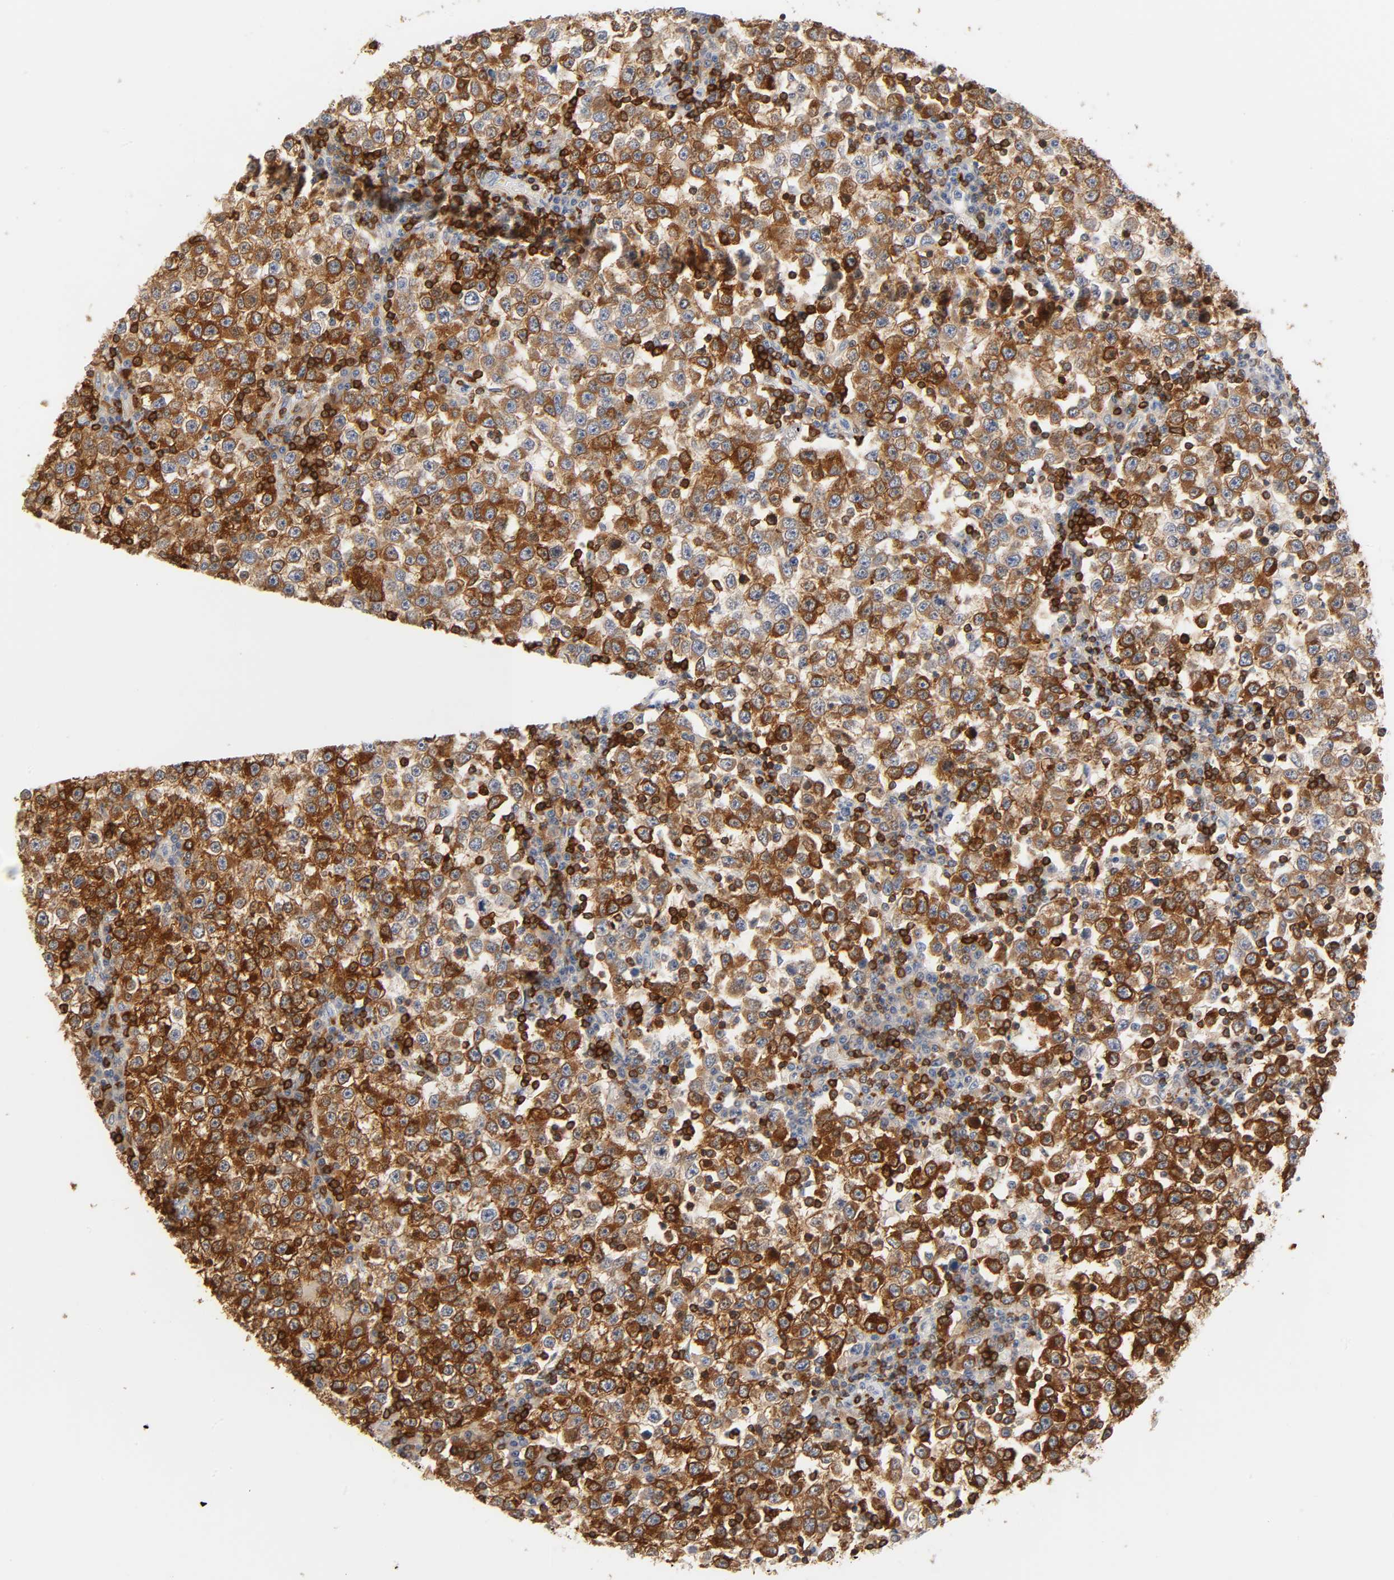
{"staining": {"intensity": "strong", "quantity": ">75%", "location": "cytoplasmic/membranous"}, "tissue": "testis cancer", "cell_type": "Tumor cells", "image_type": "cancer", "snomed": [{"axis": "morphology", "description": "Seminoma, NOS"}, {"axis": "topography", "description": "Testis"}], "caption": "An immunohistochemistry micrograph of tumor tissue is shown. Protein staining in brown shows strong cytoplasmic/membranous positivity in seminoma (testis) within tumor cells. The staining is performed using DAB brown chromogen to label protein expression. The nuclei are counter-stained blue using hematoxylin.", "gene": "BIN1", "patient": {"sex": "male", "age": 65}}